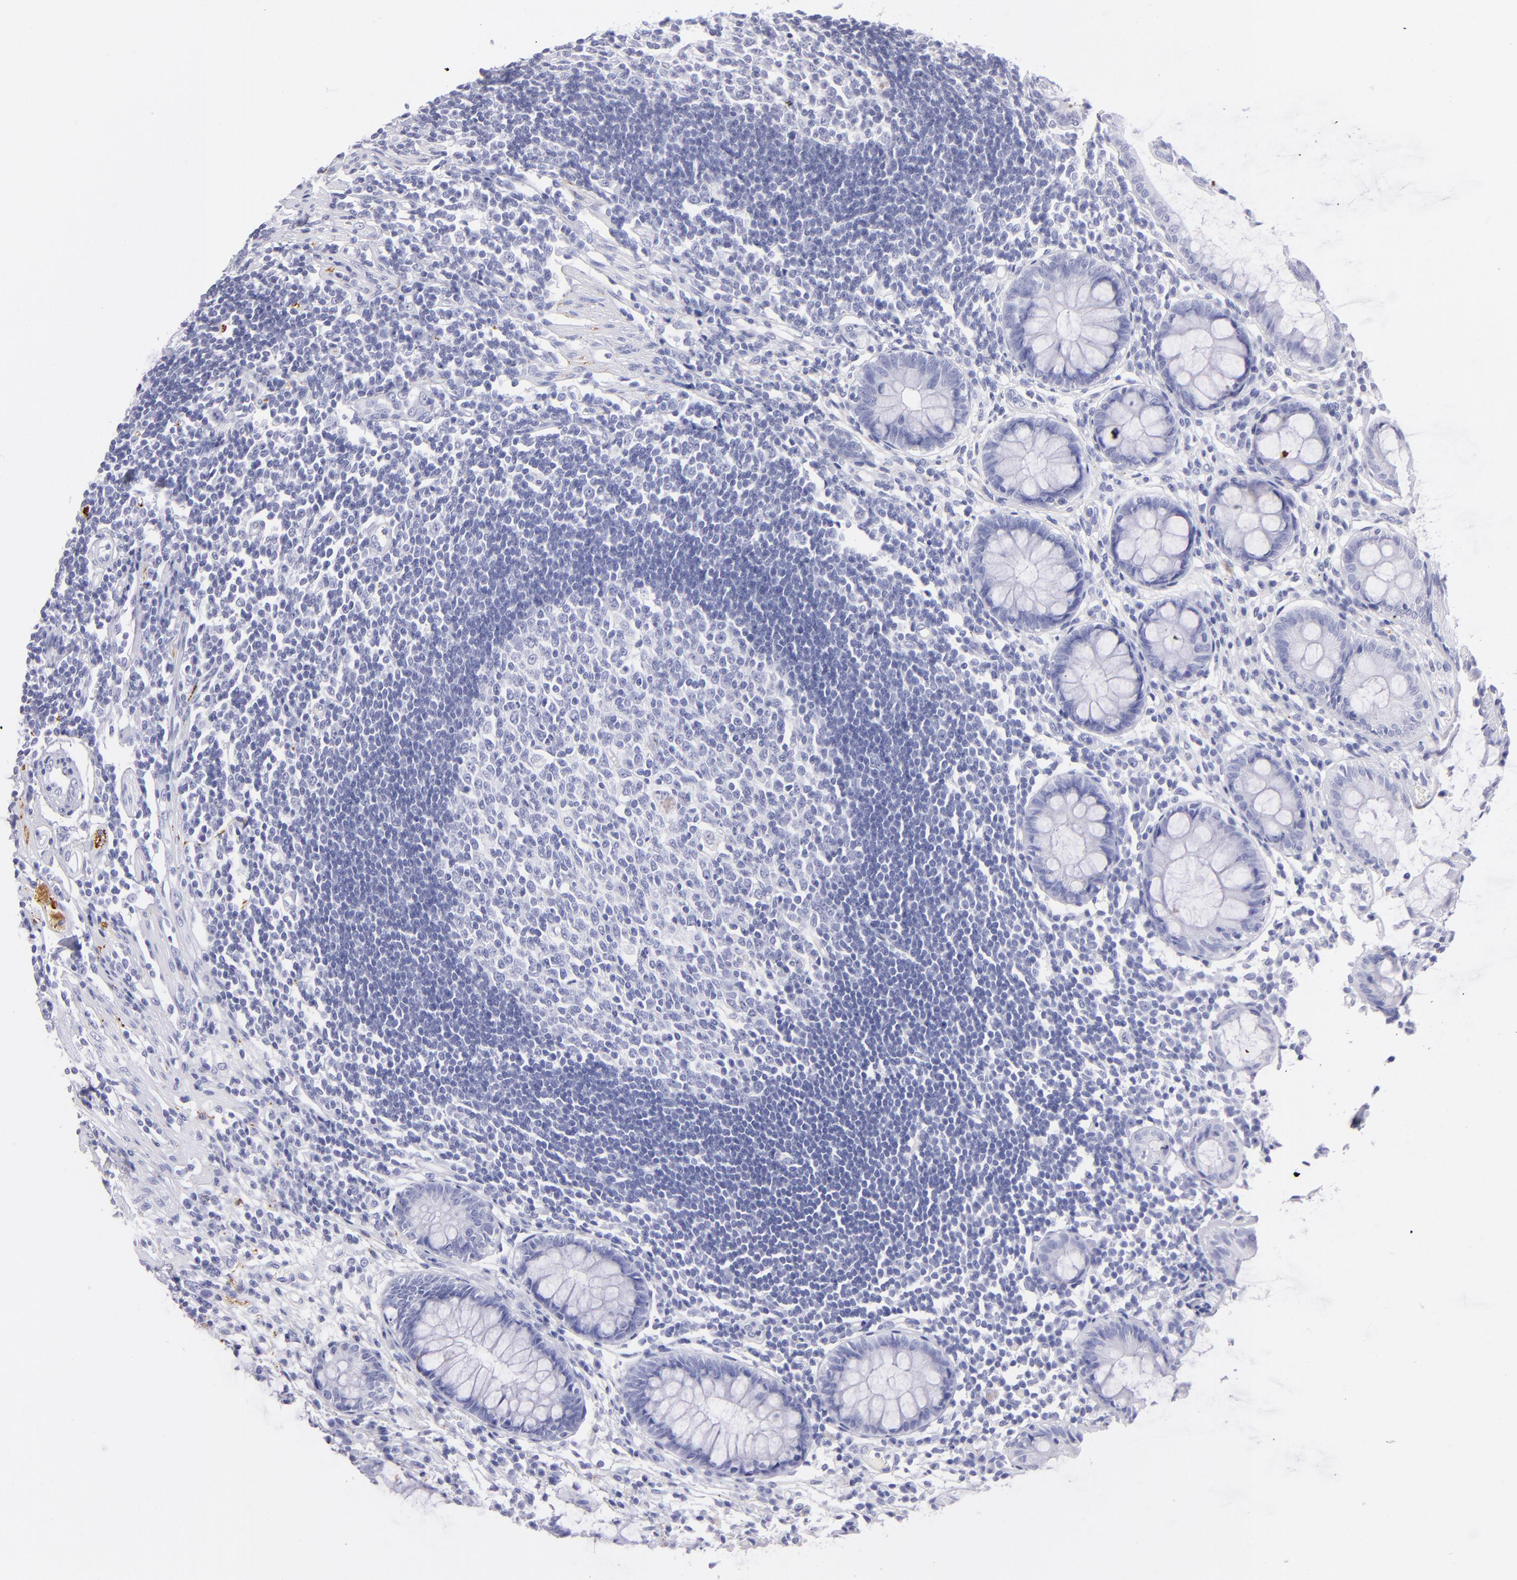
{"staining": {"intensity": "negative", "quantity": "none", "location": "none"}, "tissue": "rectum", "cell_type": "Glandular cells", "image_type": "normal", "snomed": [{"axis": "morphology", "description": "Normal tissue, NOS"}, {"axis": "topography", "description": "Rectum"}], "caption": "DAB immunohistochemical staining of benign rectum demonstrates no significant positivity in glandular cells. Nuclei are stained in blue.", "gene": "PRPH", "patient": {"sex": "female", "age": 66}}